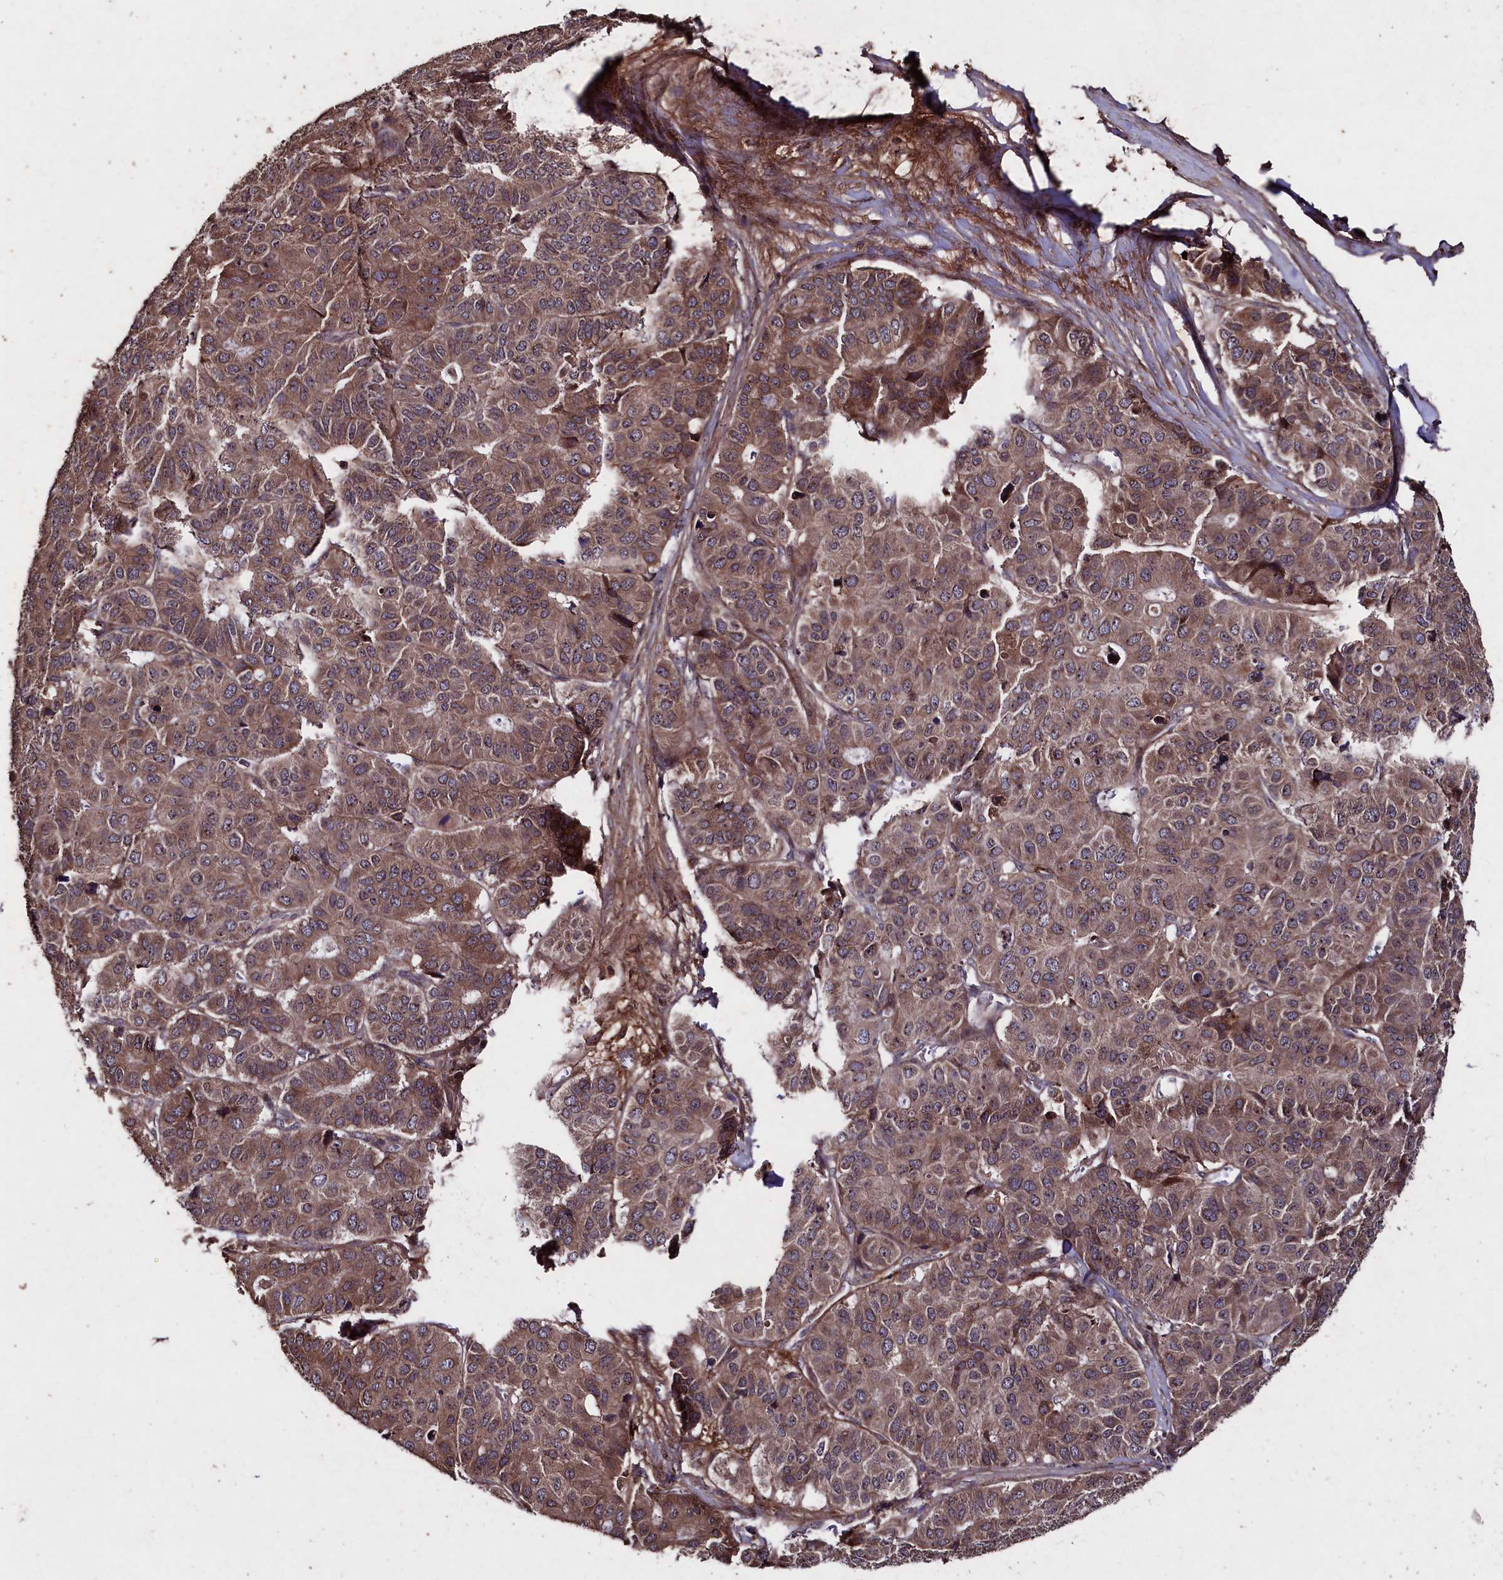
{"staining": {"intensity": "moderate", "quantity": ">75%", "location": "cytoplasmic/membranous"}, "tissue": "pancreatic cancer", "cell_type": "Tumor cells", "image_type": "cancer", "snomed": [{"axis": "morphology", "description": "Adenocarcinoma, NOS"}, {"axis": "topography", "description": "Pancreas"}], "caption": "Protein staining displays moderate cytoplasmic/membranous expression in approximately >75% of tumor cells in pancreatic adenocarcinoma.", "gene": "MYO1H", "patient": {"sex": "male", "age": 50}}